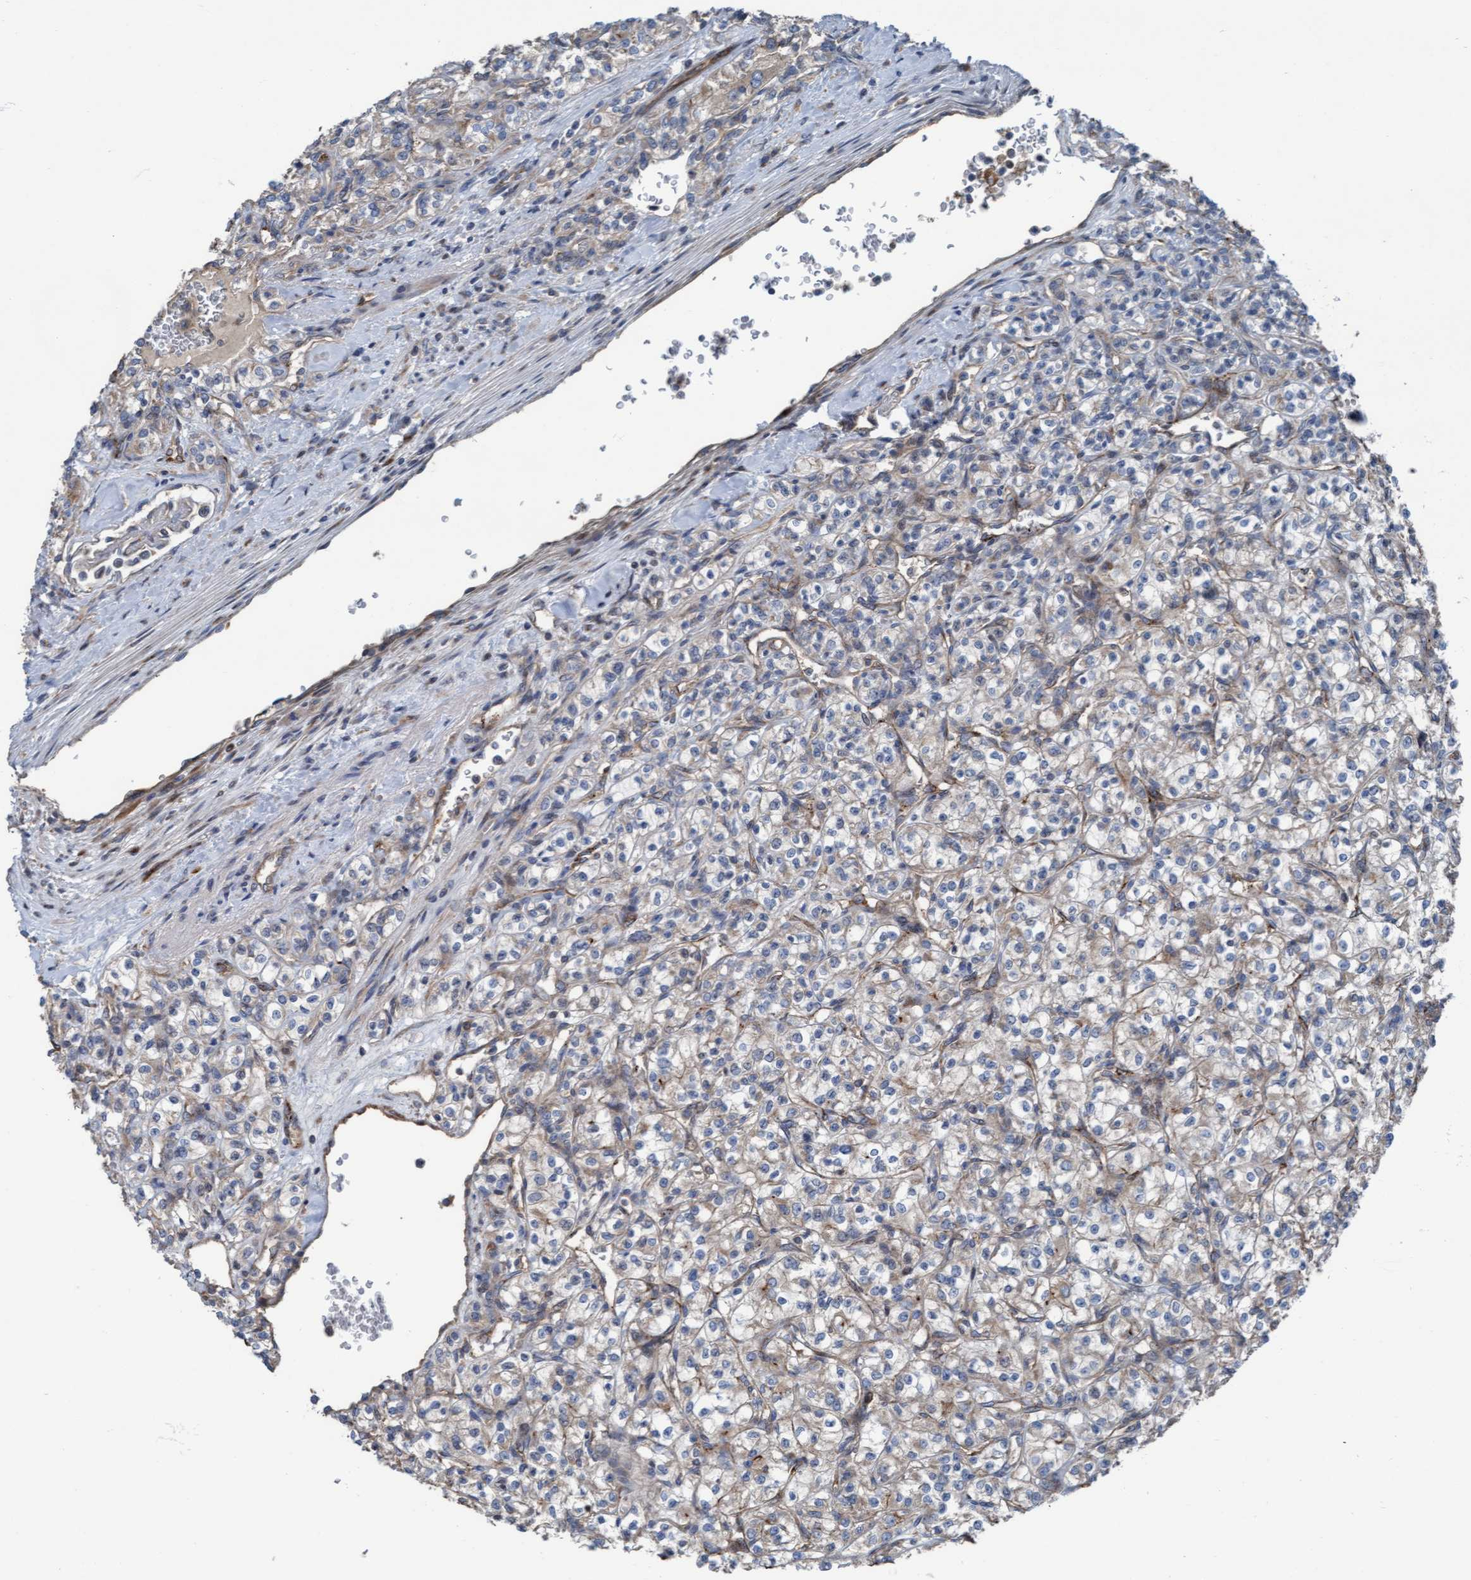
{"staining": {"intensity": "weak", "quantity": "<25%", "location": "cytoplasmic/membranous"}, "tissue": "renal cancer", "cell_type": "Tumor cells", "image_type": "cancer", "snomed": [{"axis": "morphology", "description": "Adenocarcinoma, NOS"}, {"axis": "topography", "description": "Kidney"}], "caption": "Tumor cells show no significant expression in renal cancer (adenocarcinoma).", "gene": "KLHL26", "patient": {"sex": "male", "age": 77}}